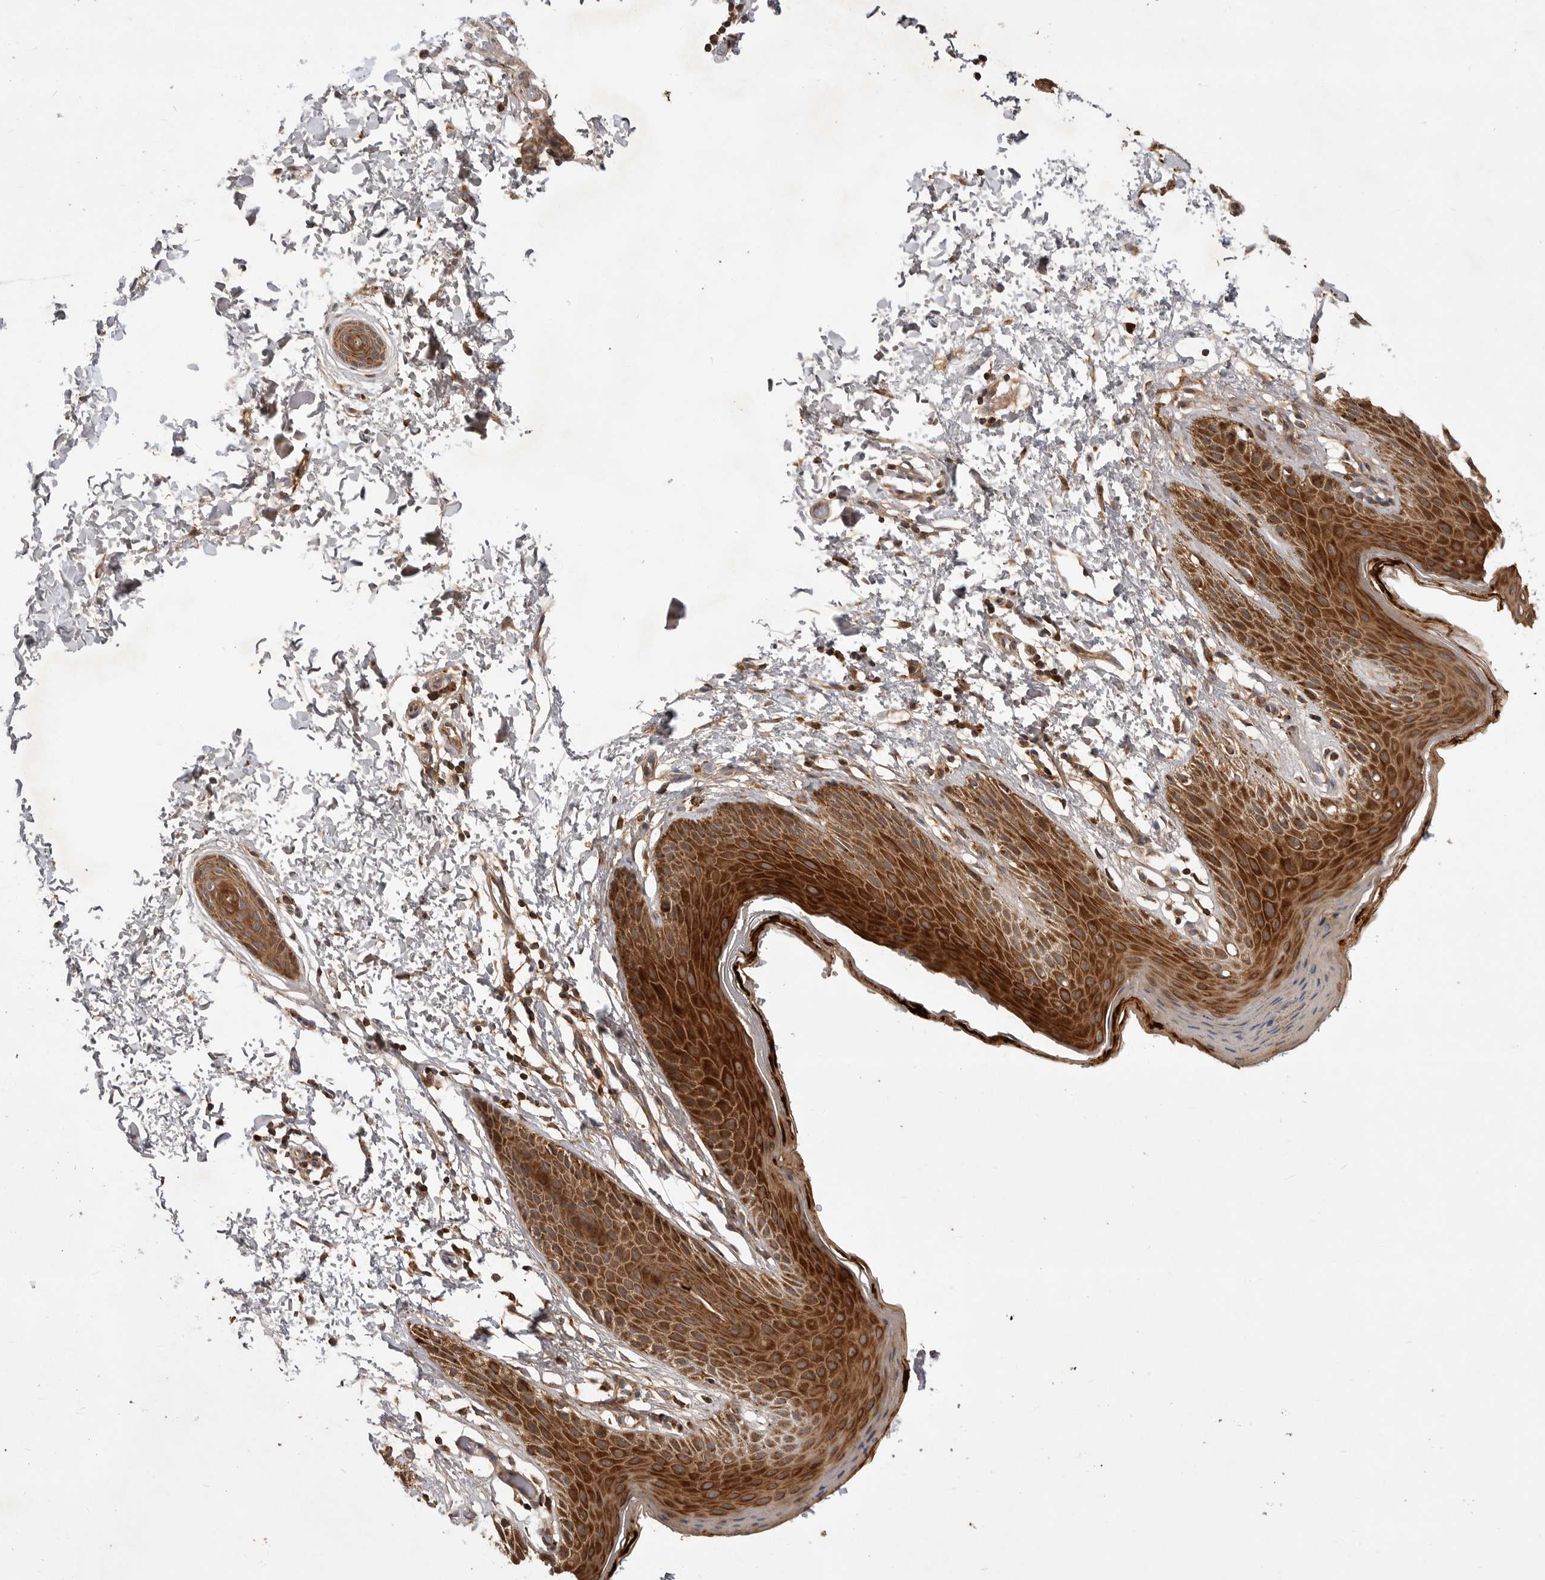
{"staining": {"intensity": "strong", "quantity": ">75%", "location": "cytoplasmic/membranous"}, "tissue": "skin", "cell_type": "Epidermal cells", "image_type": "normal", "snomed": [{"axis": "morphology", "description": "Normal tissue, NOS"}, {"axis": "topography", "description": "Anal"}, {"axis": "topography", "description": "Peripheral nerve tissue"}], "caption": "DAB immunohistochemical staining of unremarkable skin exhibits strong cytoplasmic/membranous protein expression in approximately >75% of epidermal cells.", "gene": "KYAT3", "patient": {"sex": "male", "age": 44}}